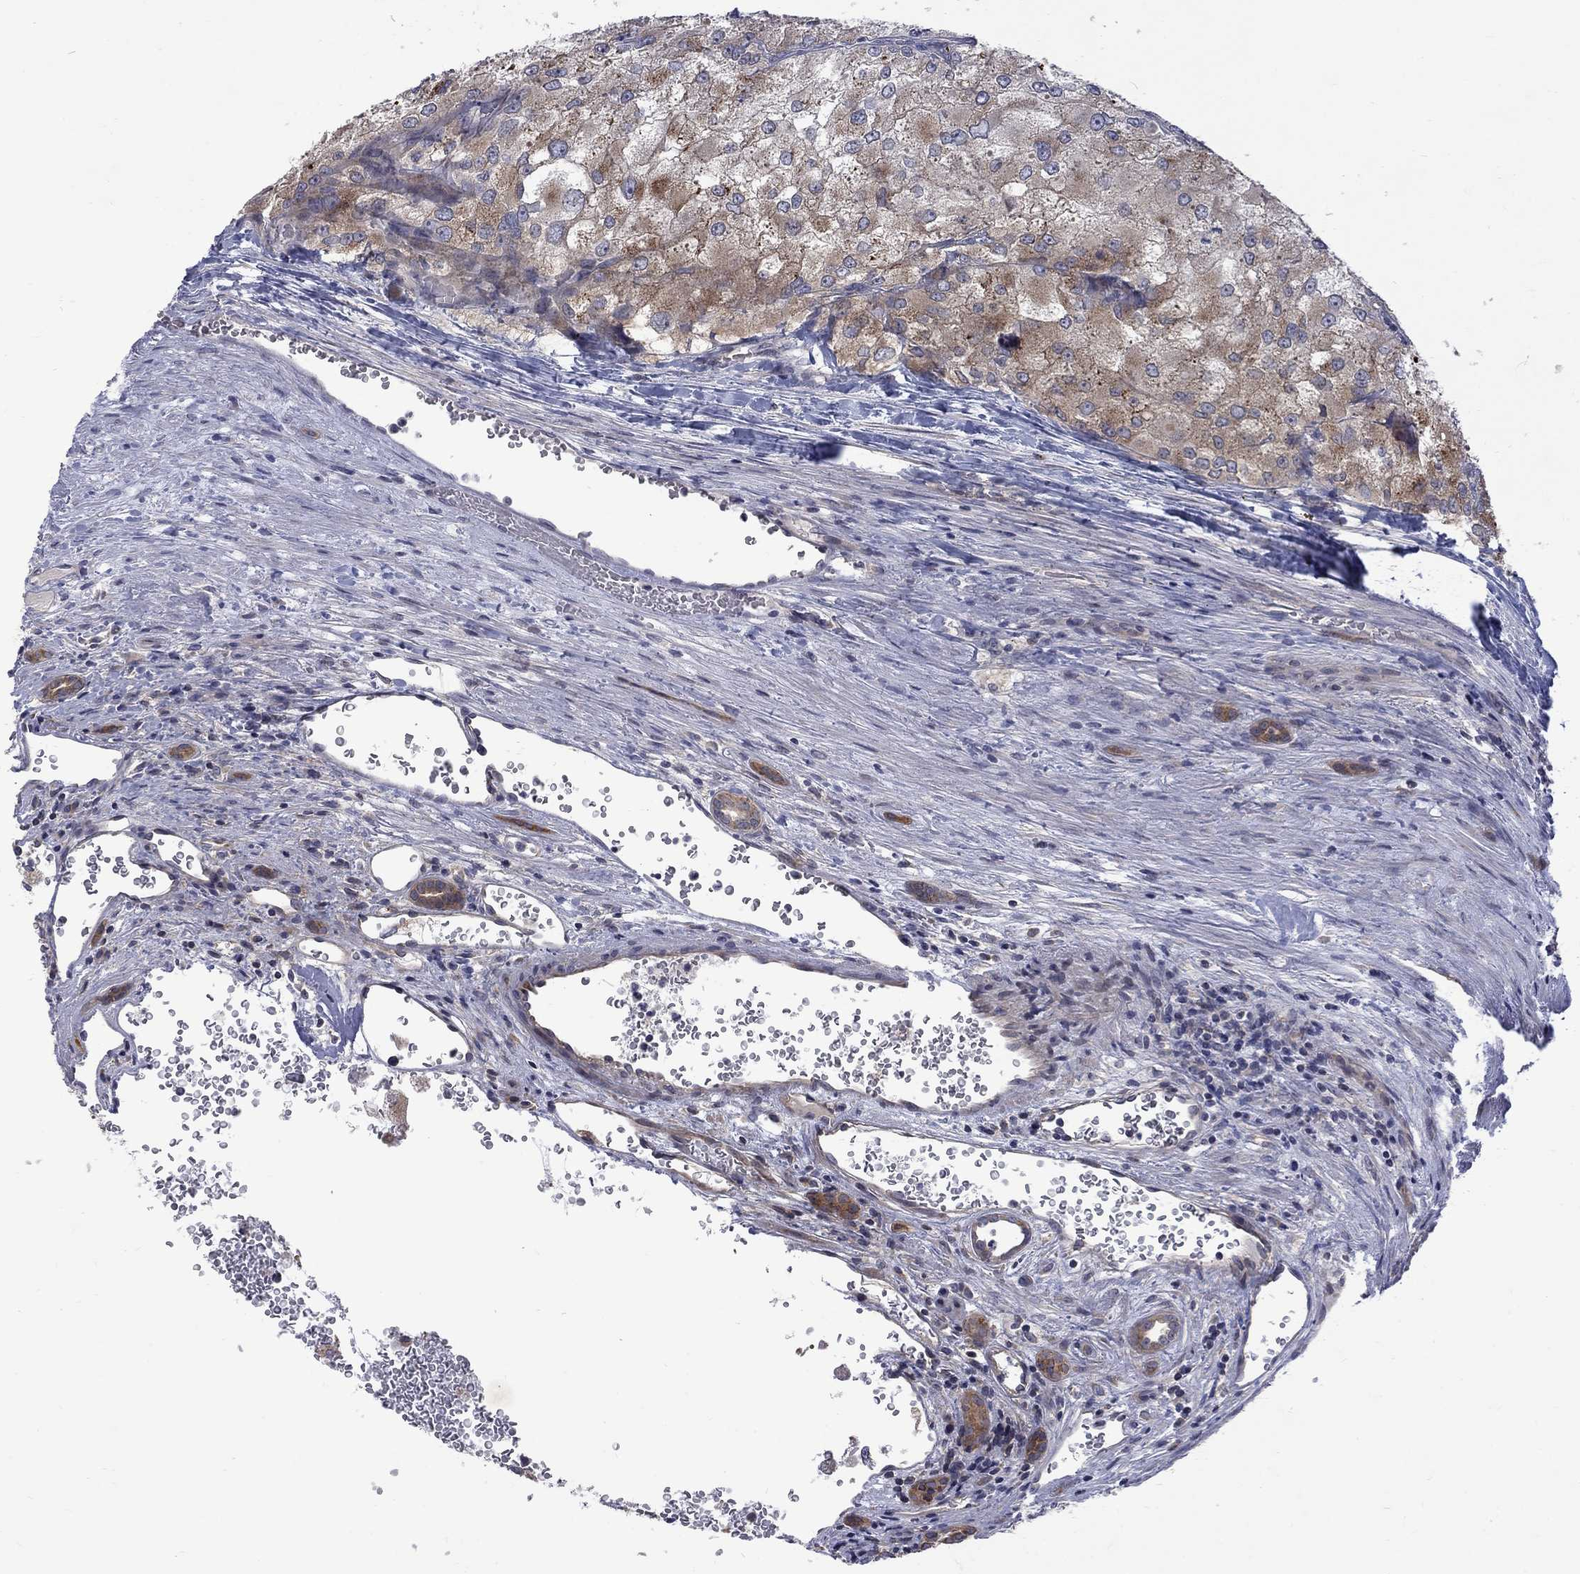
{"staining": {"intensity": "moderate", "quantity": "<25%", "location": "cytoplasmic/membranous"}, "tissue": "renal cancer", "cell_type": "Tumor cells", "image_type": "cancer", "snomed": [{"axis": "morphology", "description": "Adenocarcinoma, NOS"}, {"axis": "topography", "description": "Kidney"}], "caption": "An image of renal adenocarcinoma stained for a protein reveals moderate cytoplasmic/membranous brown staining in tumor cells. The staining is performed using DAB (3,3'-diaminobenzidine) brown chromogen to label protein expression. The nuclei are counter-stained blue using hematoxylin.", "gene": "SH2B1", "patient": {"sex": "female", "age": 70}}